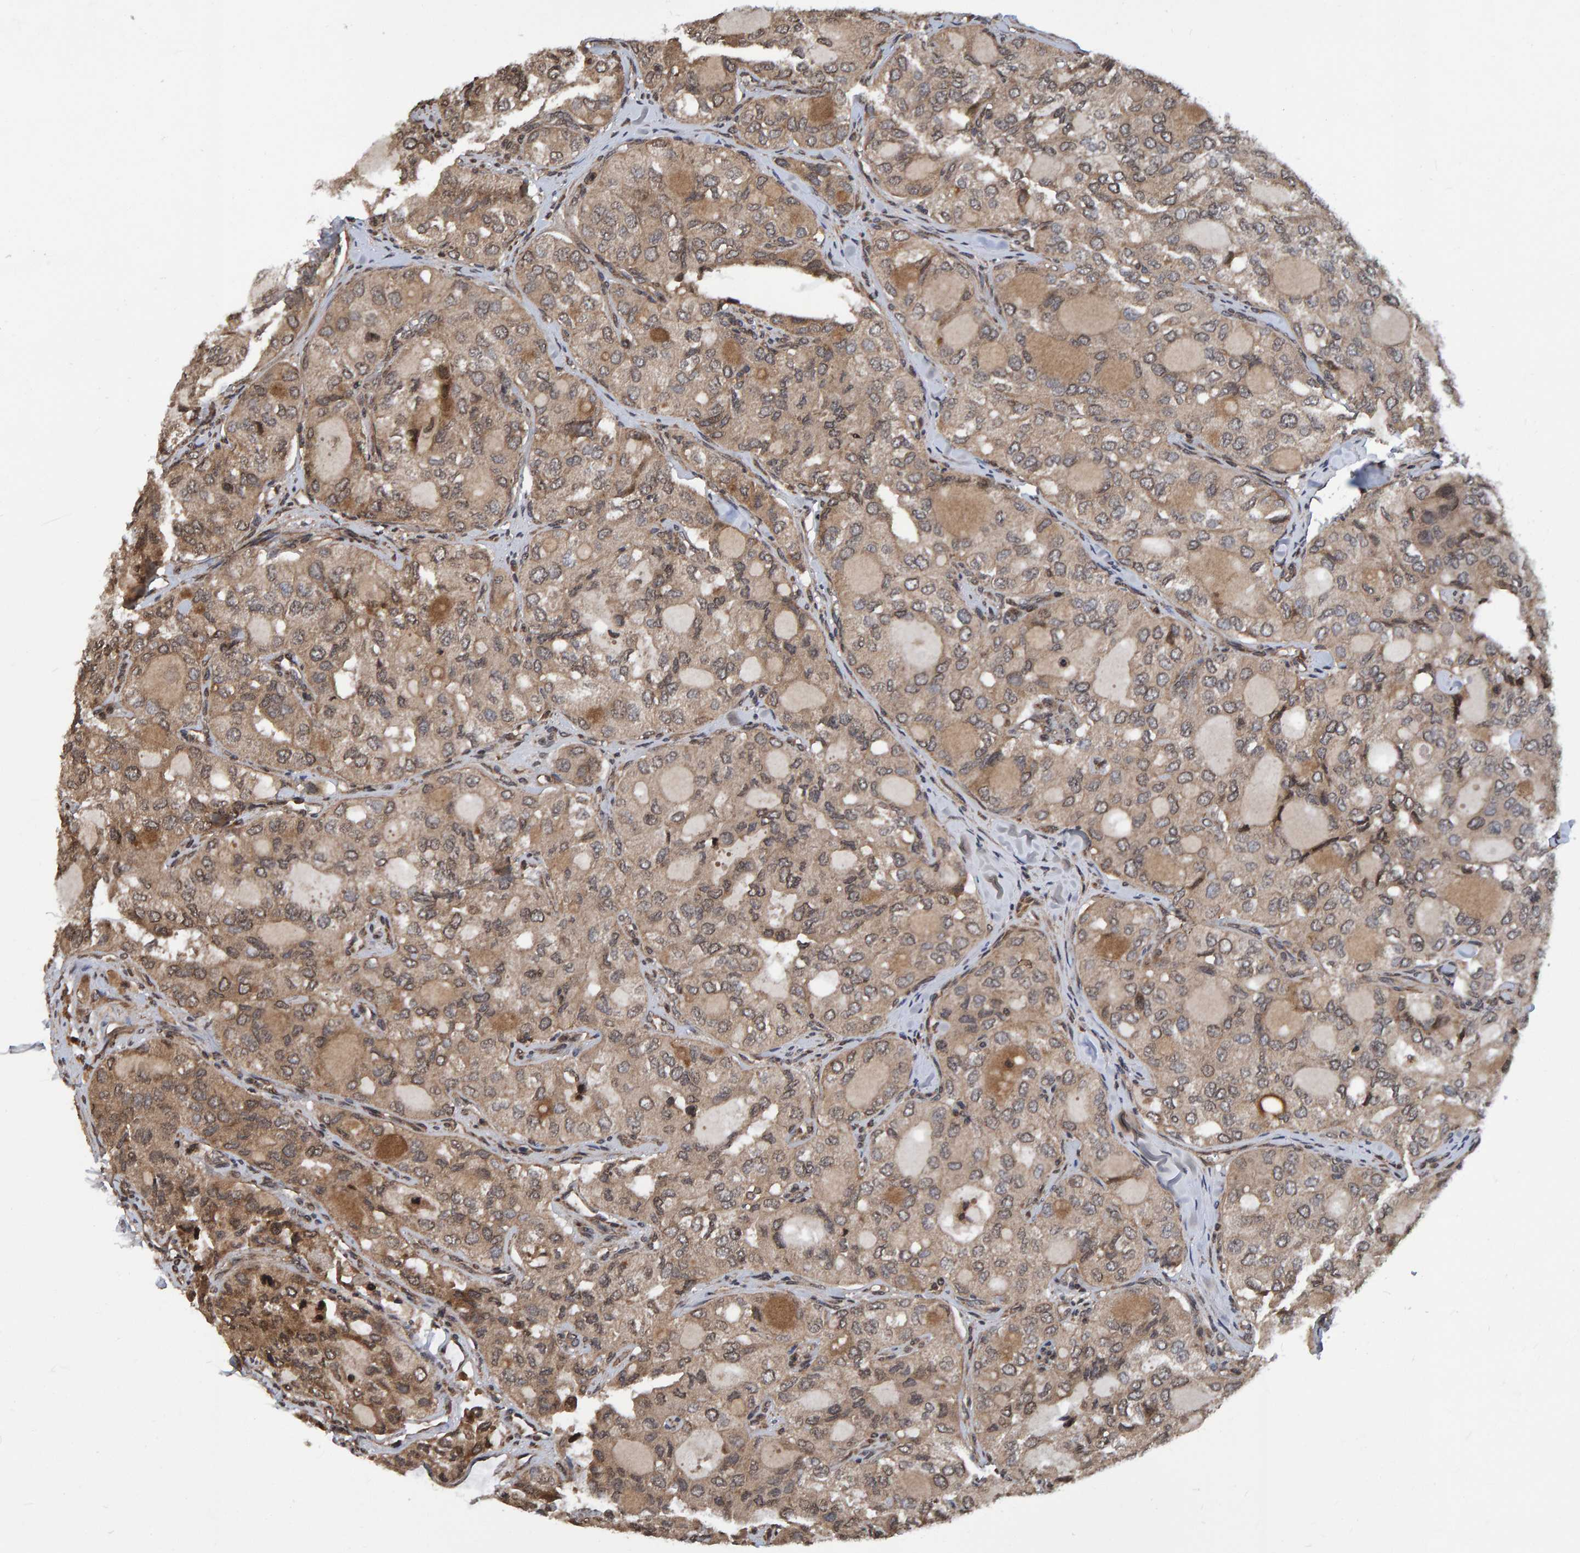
{"staining": {"intensity": "weak", "quantity": ">75%", "location": "cytoplasmic/membranous"}, "tissue": "thyroid cancer", "cell_type": "Tumor cells", "image_type": "cancer", "snomed": [{"axis": "morphology", "description": "Follicular adenoma carcinoma, NOS"}, {"axis": "topography", "description": "Thyroid gland"}], "caption": "This micrograph shows IHC staining of human thyroid cancer, with low weak cytoplasmic/membranous positivity in approximately >75% of tumor cells.", "gene": "GAB2", "patient": {"sex": "male", "age": 75}}